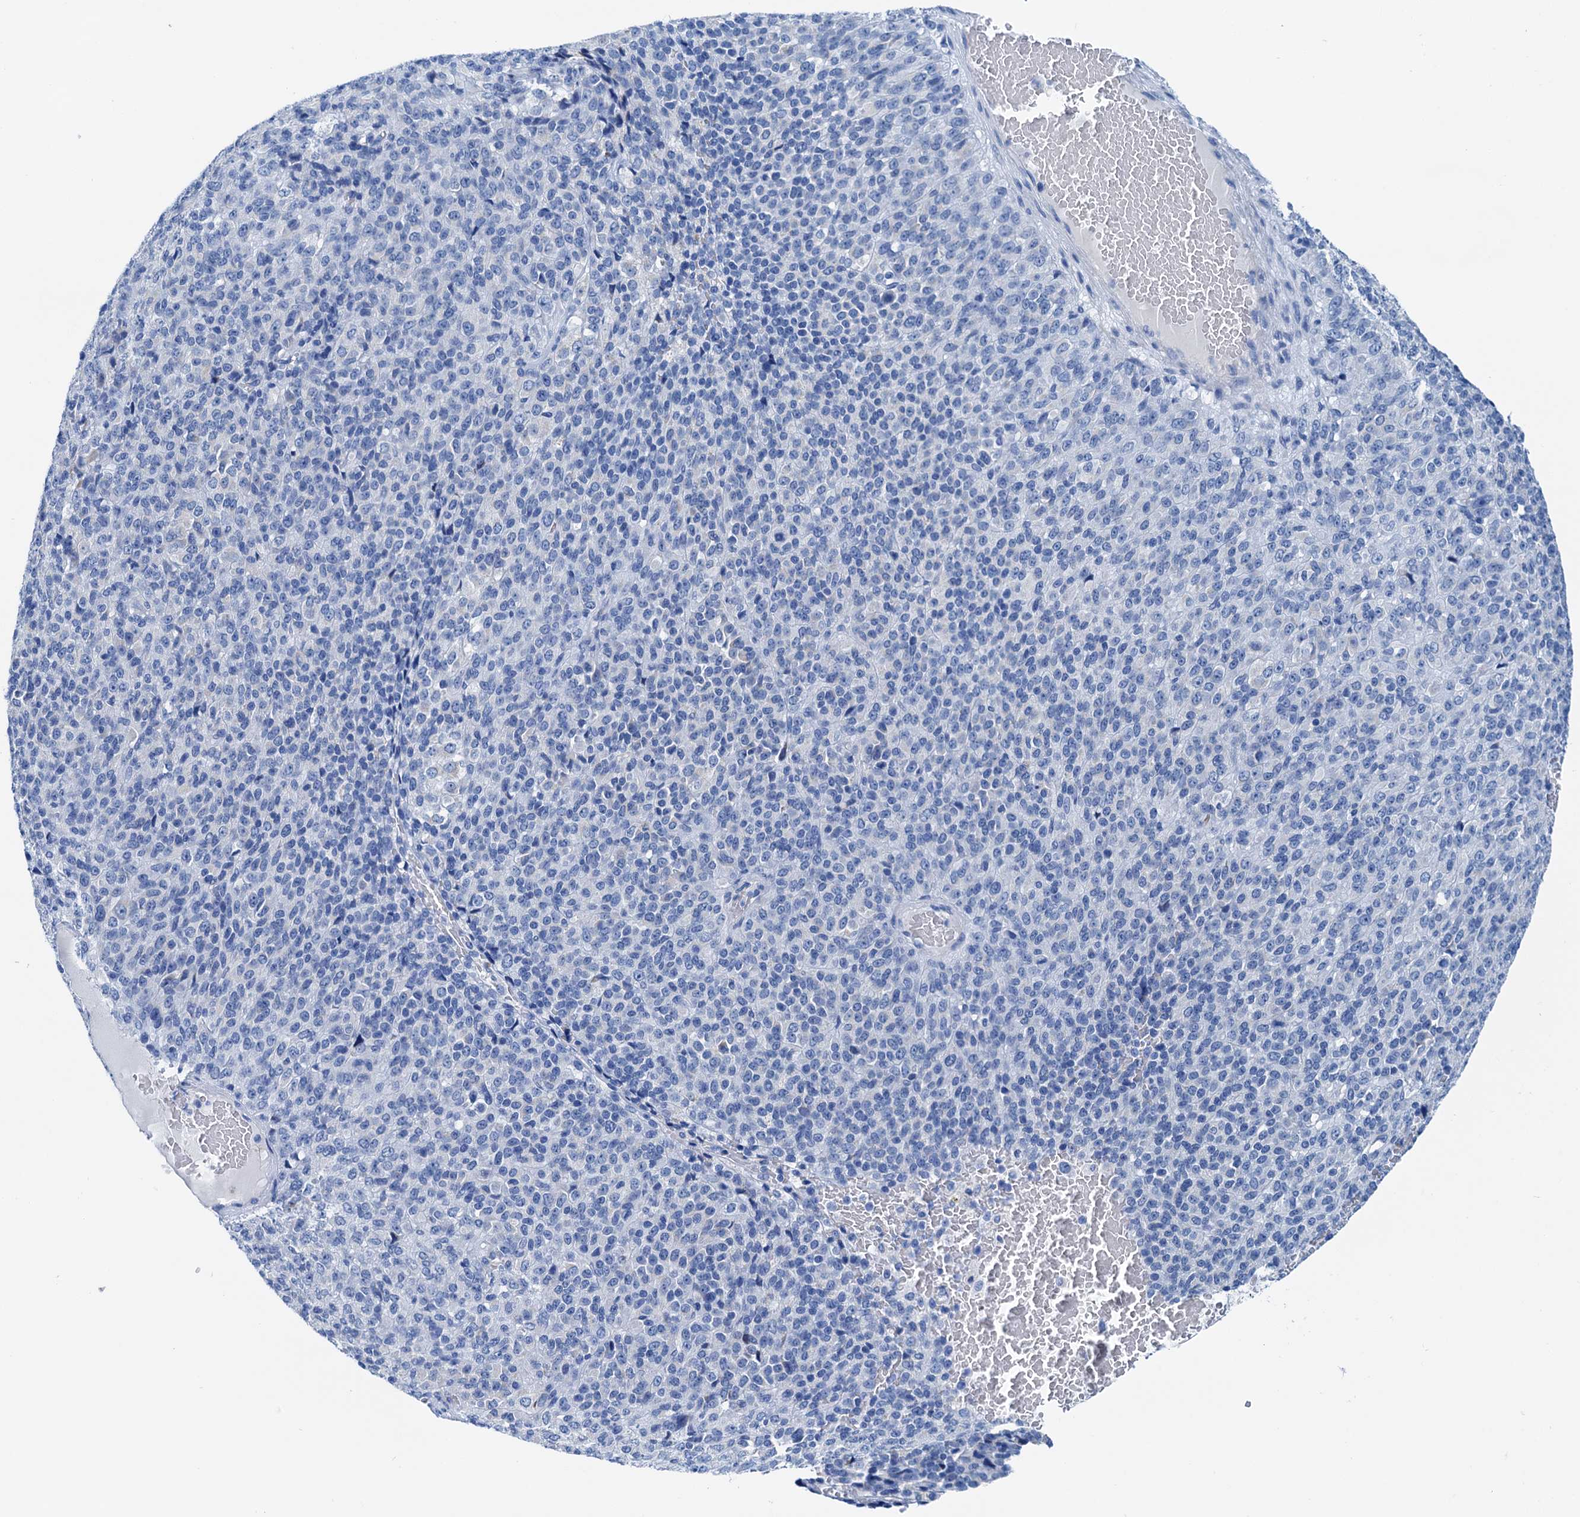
{"staining": {"intensity": "negative", "quantity": "none", "location": "none"}, "tissue": "melanoma", "cell_type": "Tumor cells", "image_type": "cancer", "snomed": [{"axis": "morphology", "description": "Malignant melanoma, Metastatic site"}, {"axis": "topography", "description": "Brain"}], "caption": "Photomicrograph shows no significant protein expression in tumor cells of melanoma.", "gene": "KNDC1", "patient": {"sex": "female", "age": 56}}